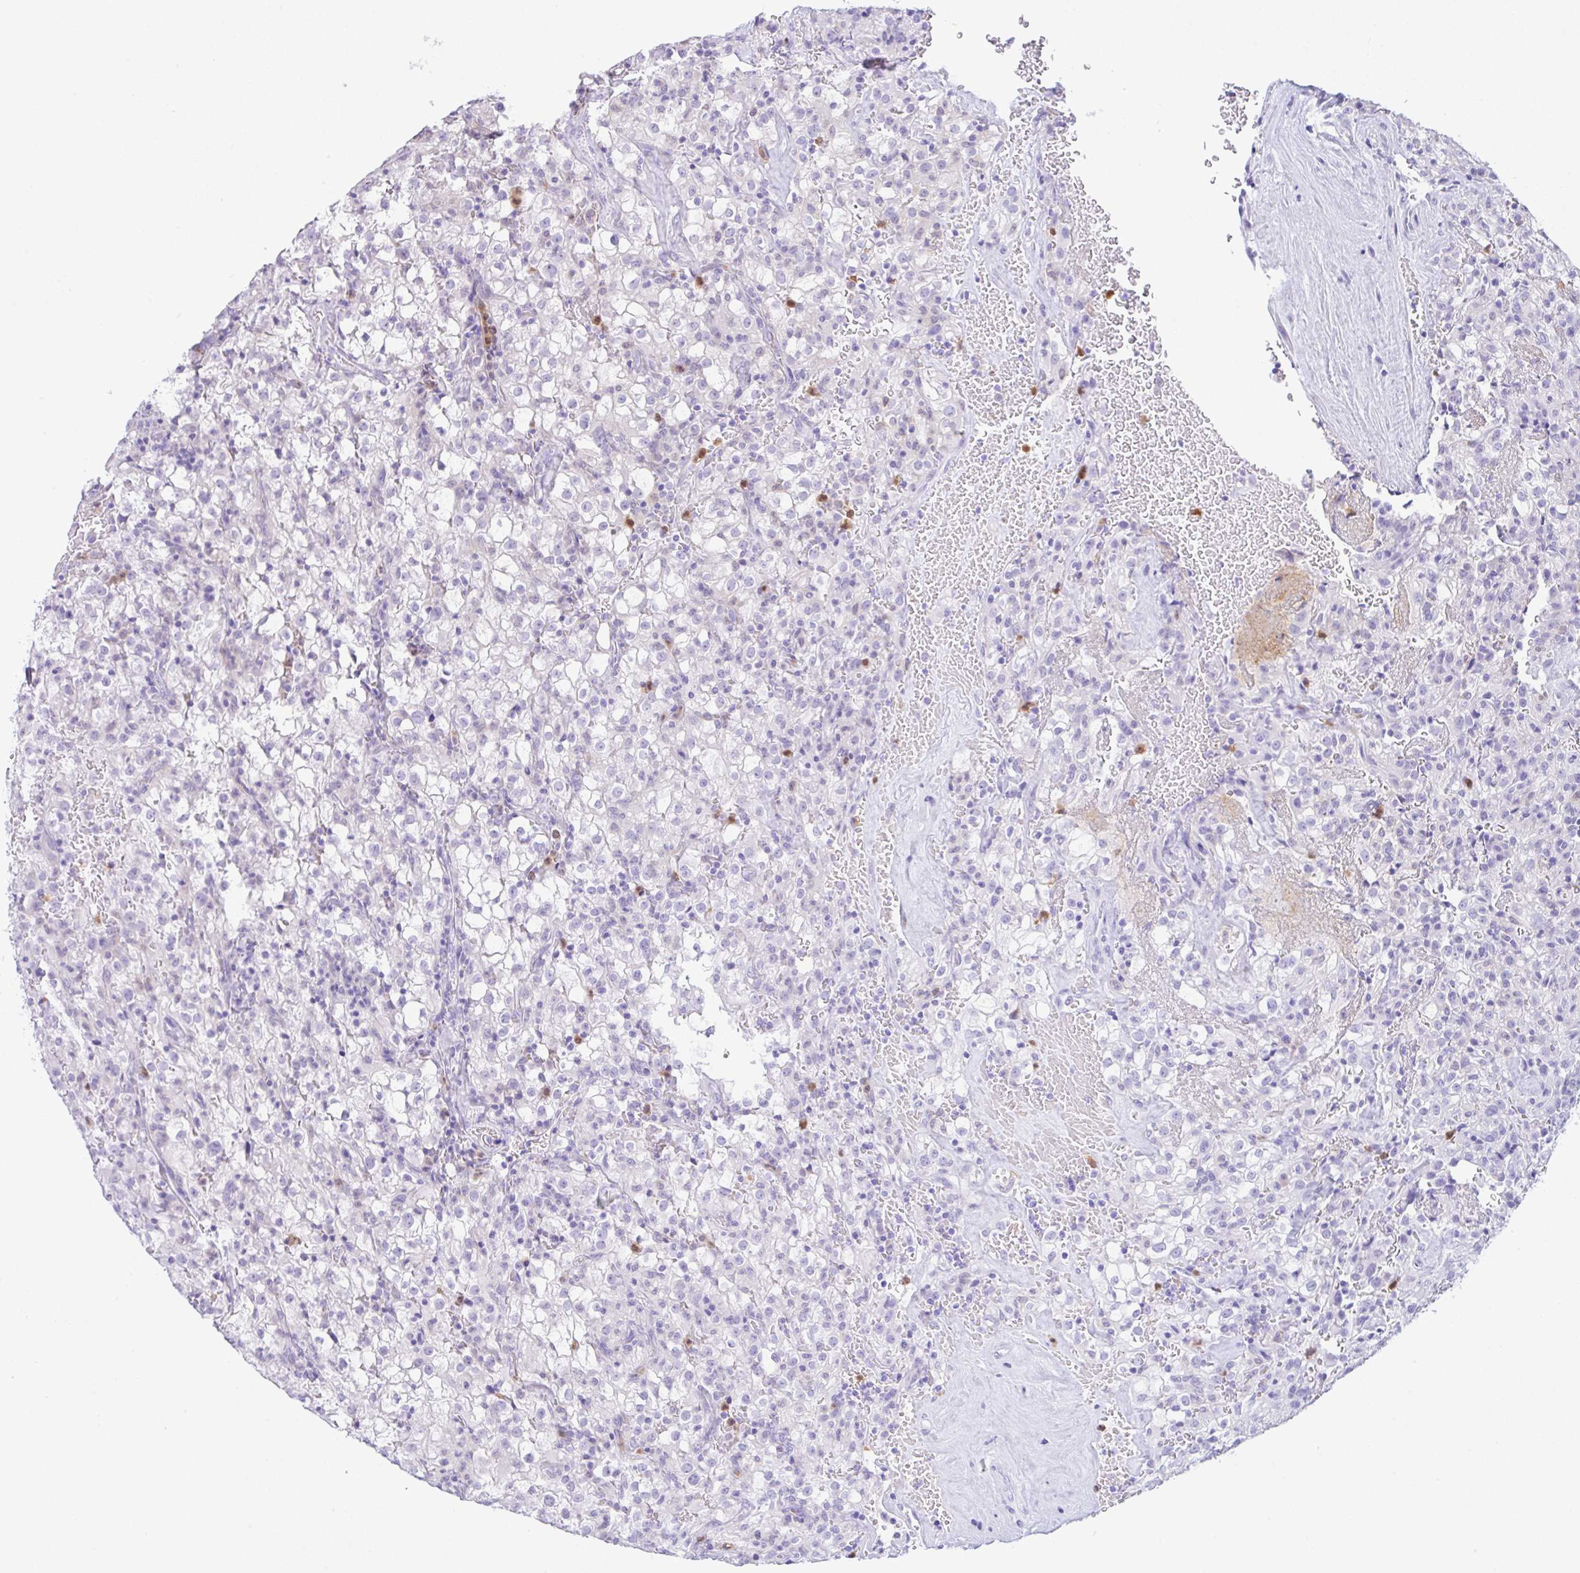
{"staining": {"intensity": "negative", "quantity": "none", "location": "none"}, "tissue": "renal cancer", "cell_type": "Tumor cells", "image_type": "cancer", "snomed": [{"axis": "morphology", "description": "Adenocarcinoma, NOS"}, {"axis": "topography", "description": "Kidney"}], "caption": "The histopathology image demonstrates no staining of tumor cells in renal cancer. The staining was performed using DAB (3,3'-diaminobenzidine) to visualize the protein expression in brown, while the nuclei were stained in blue with hematoxylin (Magnification: 20x).", "gene": "NCF1", "patient": {"sex": "female", "age": 74}}